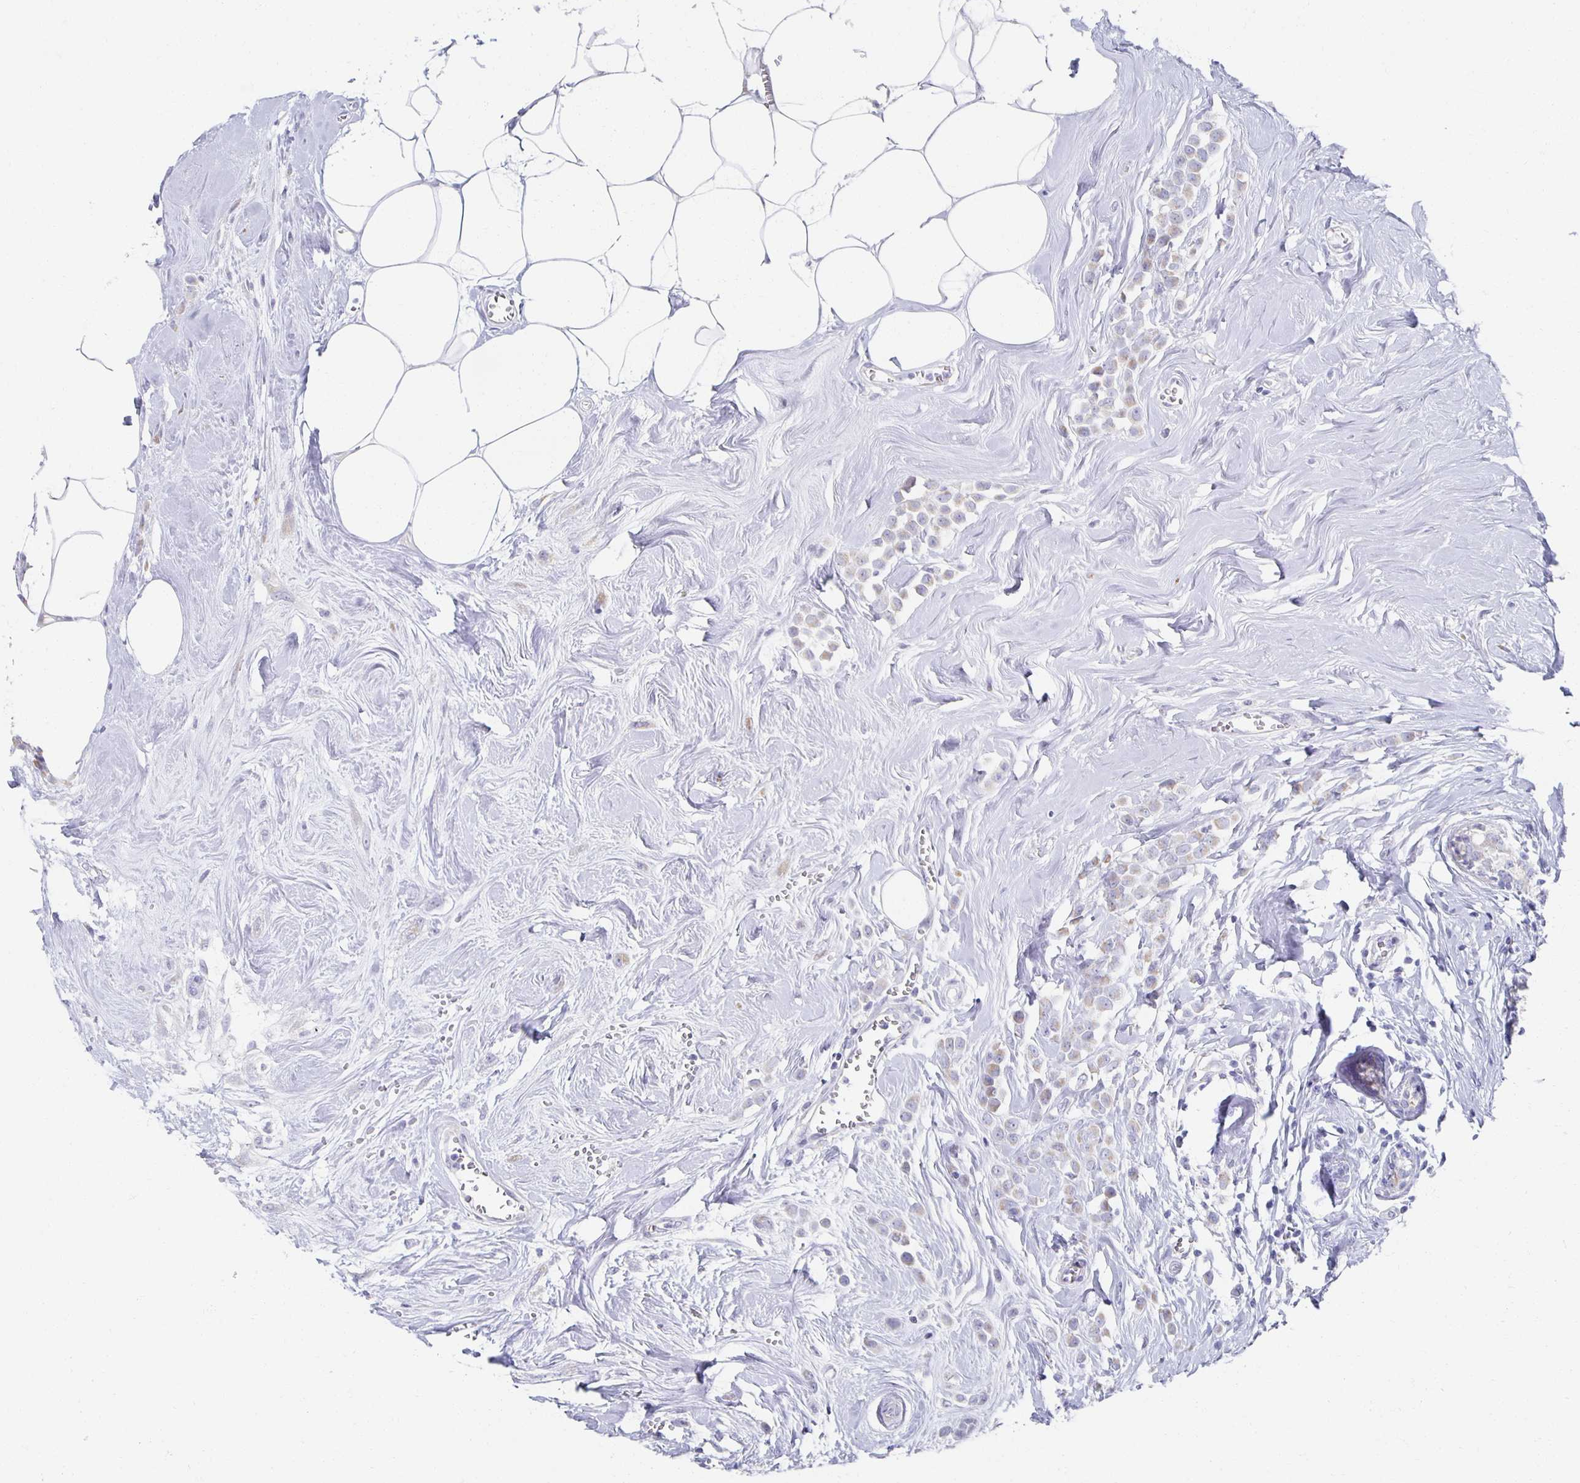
{"staining": {"intensity": "negative", "quantity": "none", "location": "none"}, "tissue": "breast cancer", "cell_type": "Tumor cells", "image_type": "cancer", "snomed": [{"axis": "morphology", "description": "Duct carcinoma"}, {"axis": "topography", "description": "Breast"}], "caption": "Tumor cells are negative for brown protein staining in invasive ductal carcinoma (breast).", "gene": "TEX44", "patient": {"sex": "female", "age": 80}}